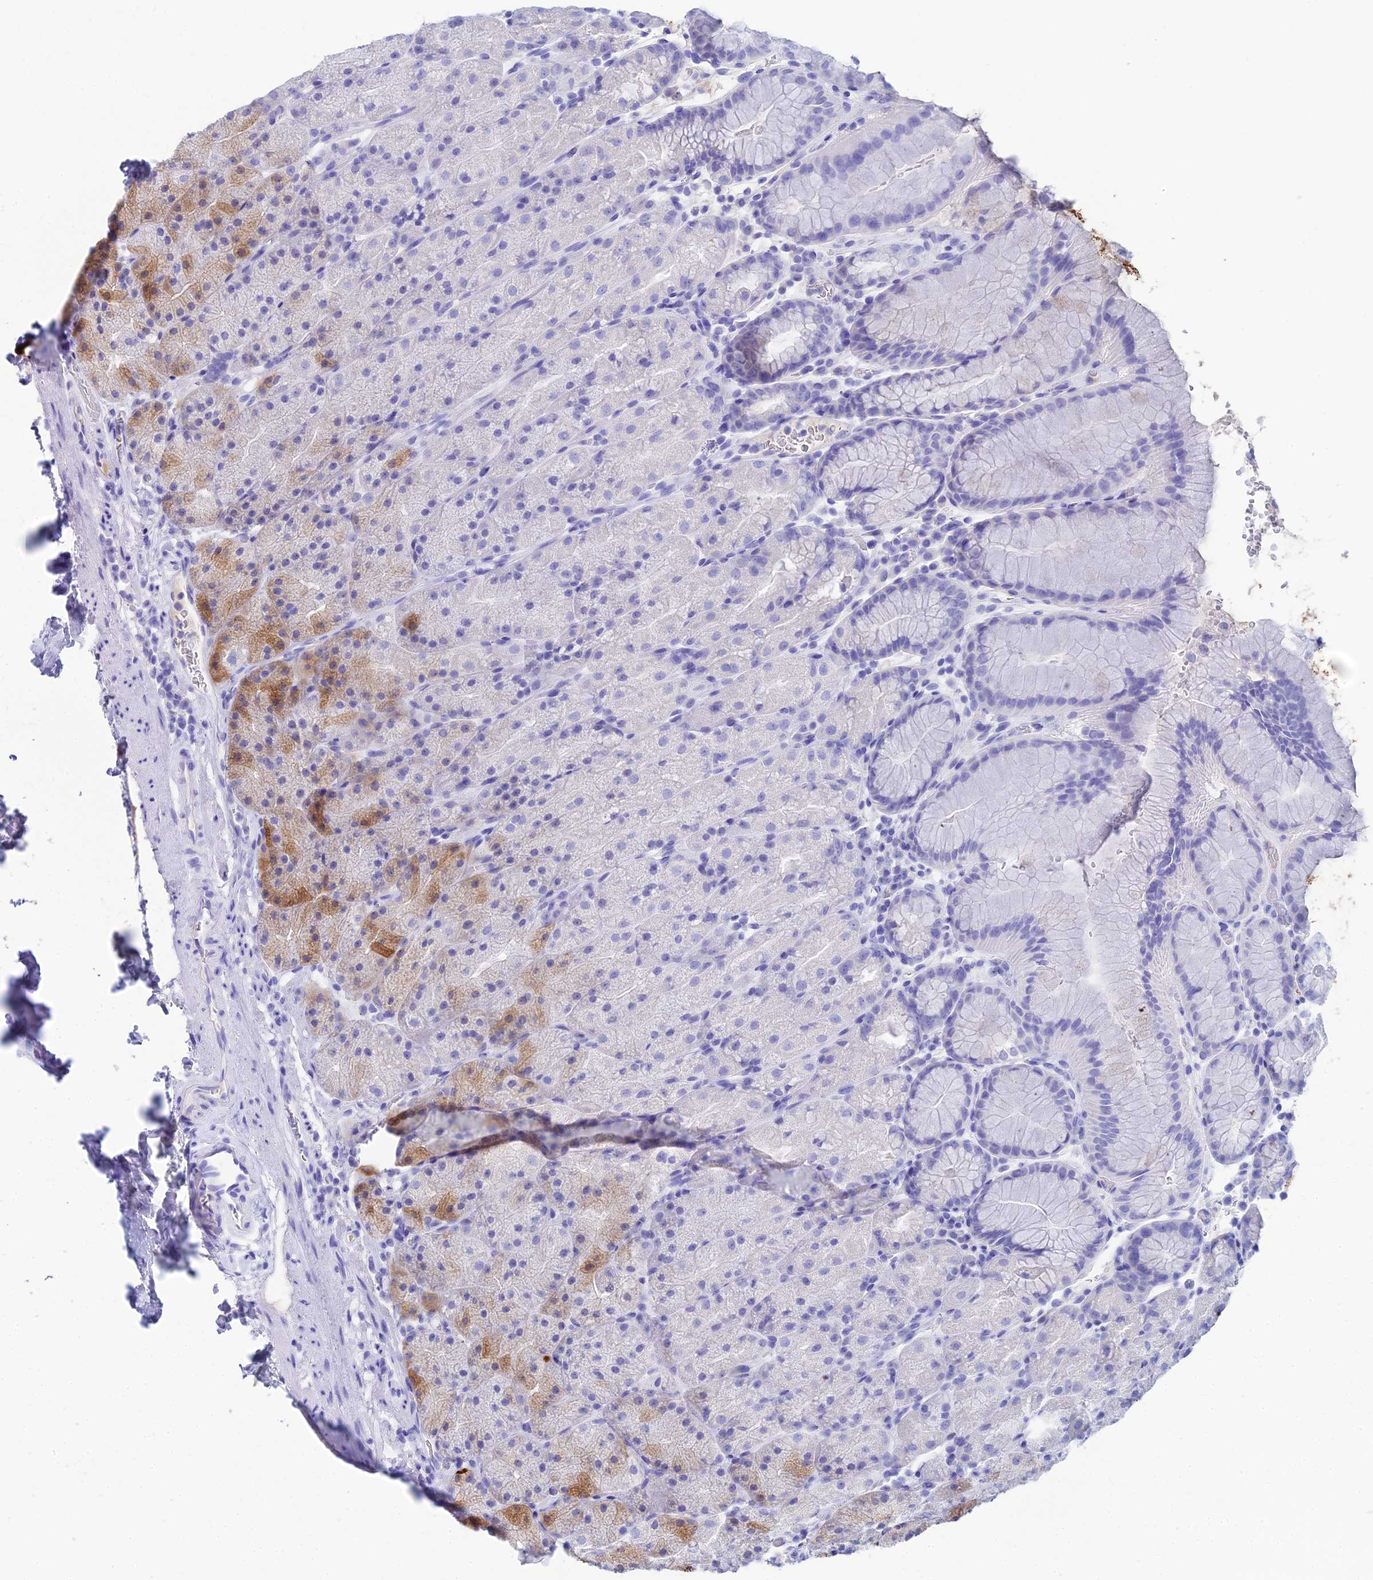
{"staining": {"intensity": "moderate", "quantity": "<25%", "location": "cytoplasmic/membranous"}, "tissue": "stomach", "cell_type": "Glandular cells", "image_type": "normal", "snomed": [{"axis": "morphology", "description": "Normal tissue, NOS"}, {"axis": "topography", "description": "Stomach, upper"}, {"axis": "topography", "description": "Stomach, lower"}], "caption": "Glandular cells show low levels of moderate cytoplasmic/membranous staining in approximately <25% of cells in benign stomach.", "gene": "REG1A", "patient": {"sex": "male", "age": 67}}